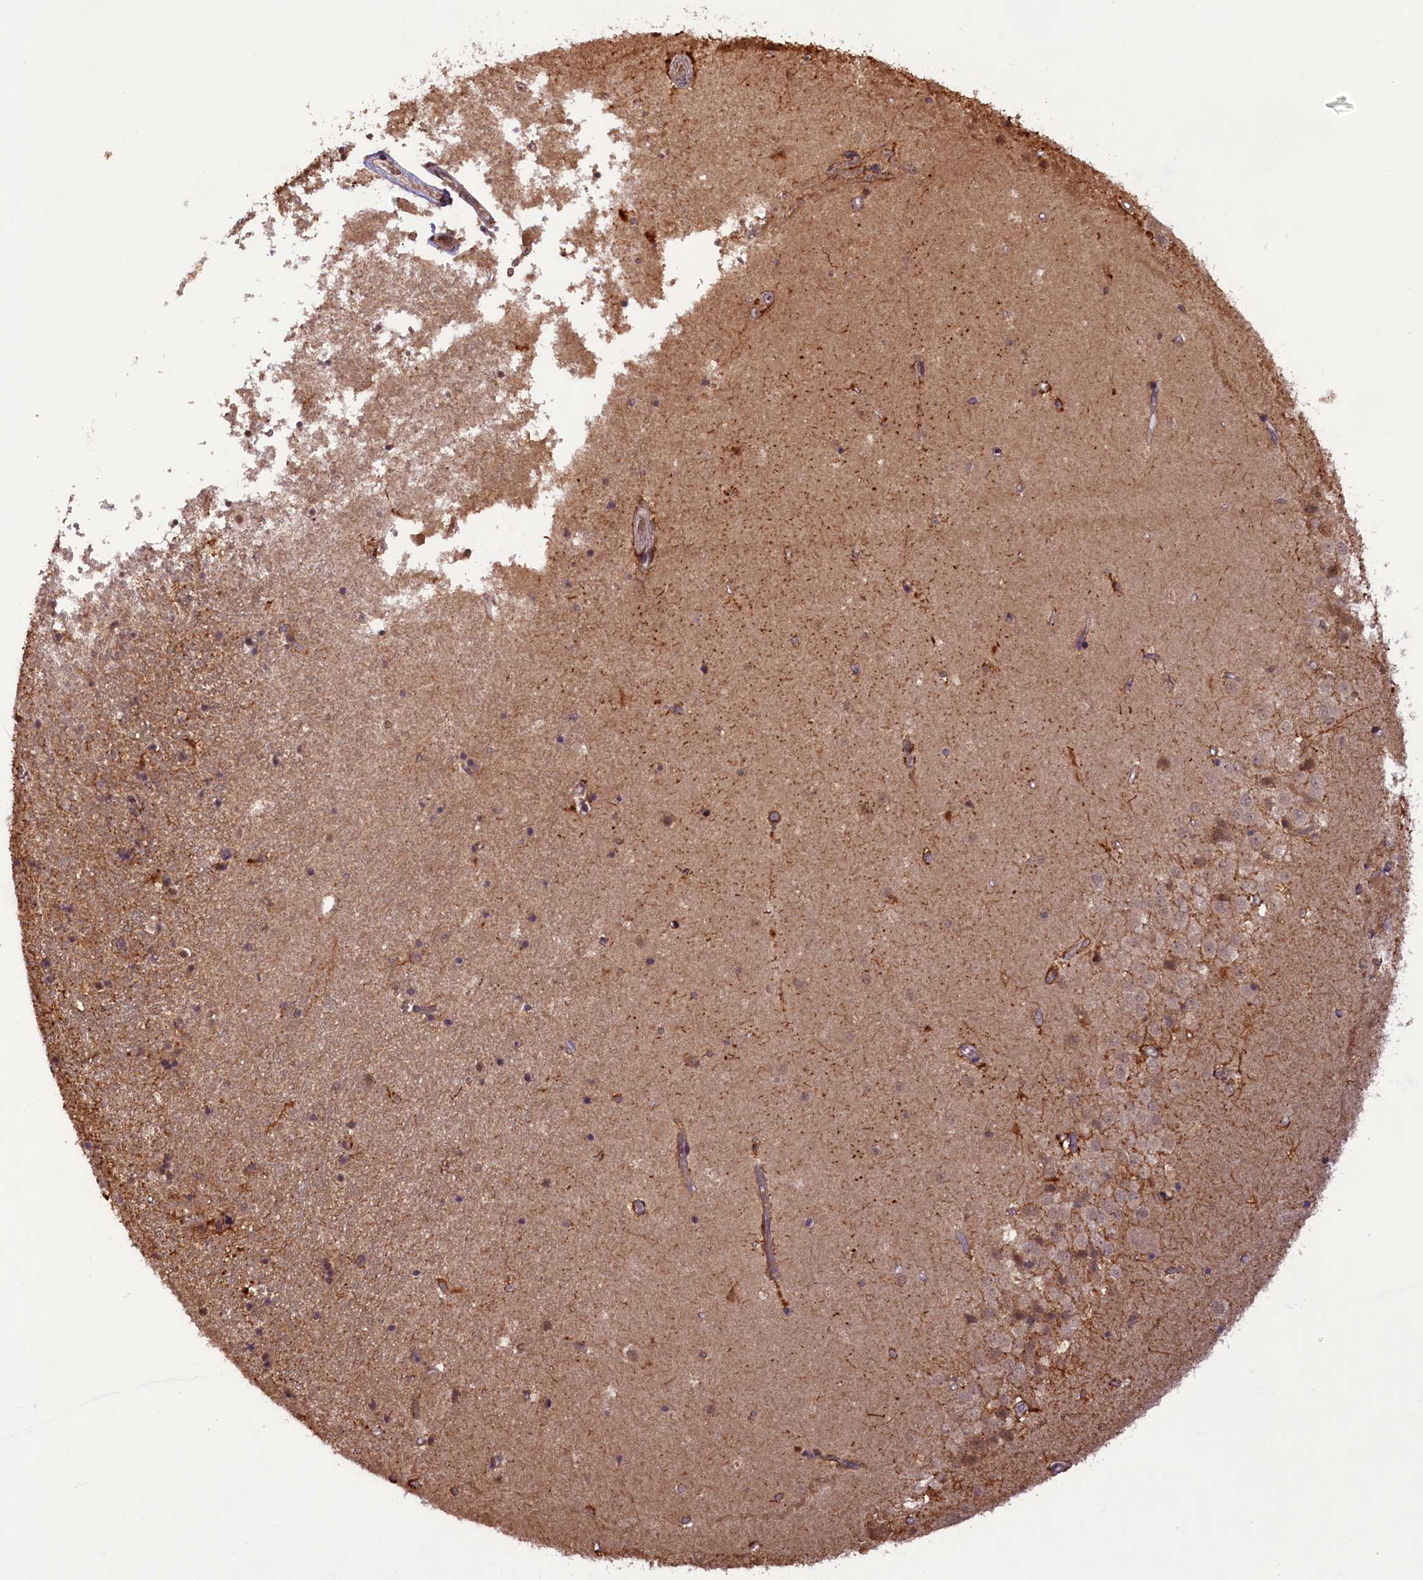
{"staining": {"intensity": "weak", "quantity": "<25%", "location": "cytoplasmic/membranous"}, "tissue": "hippocampus", "cell_type": "Glial cells", "image_type": "normal", "snomed": [{"axis": "morphology", "description": "Normal tissue, NOS"}, {"axis": "topography", "description": "Hippocampus"}], "caption": "This is a image of immunohistochemistry (IHC) staining of normal hippocampus, which shows no positivity in glial cells.", "gene": "CARD8", "patient": {"sex": "female", "age": 52}}